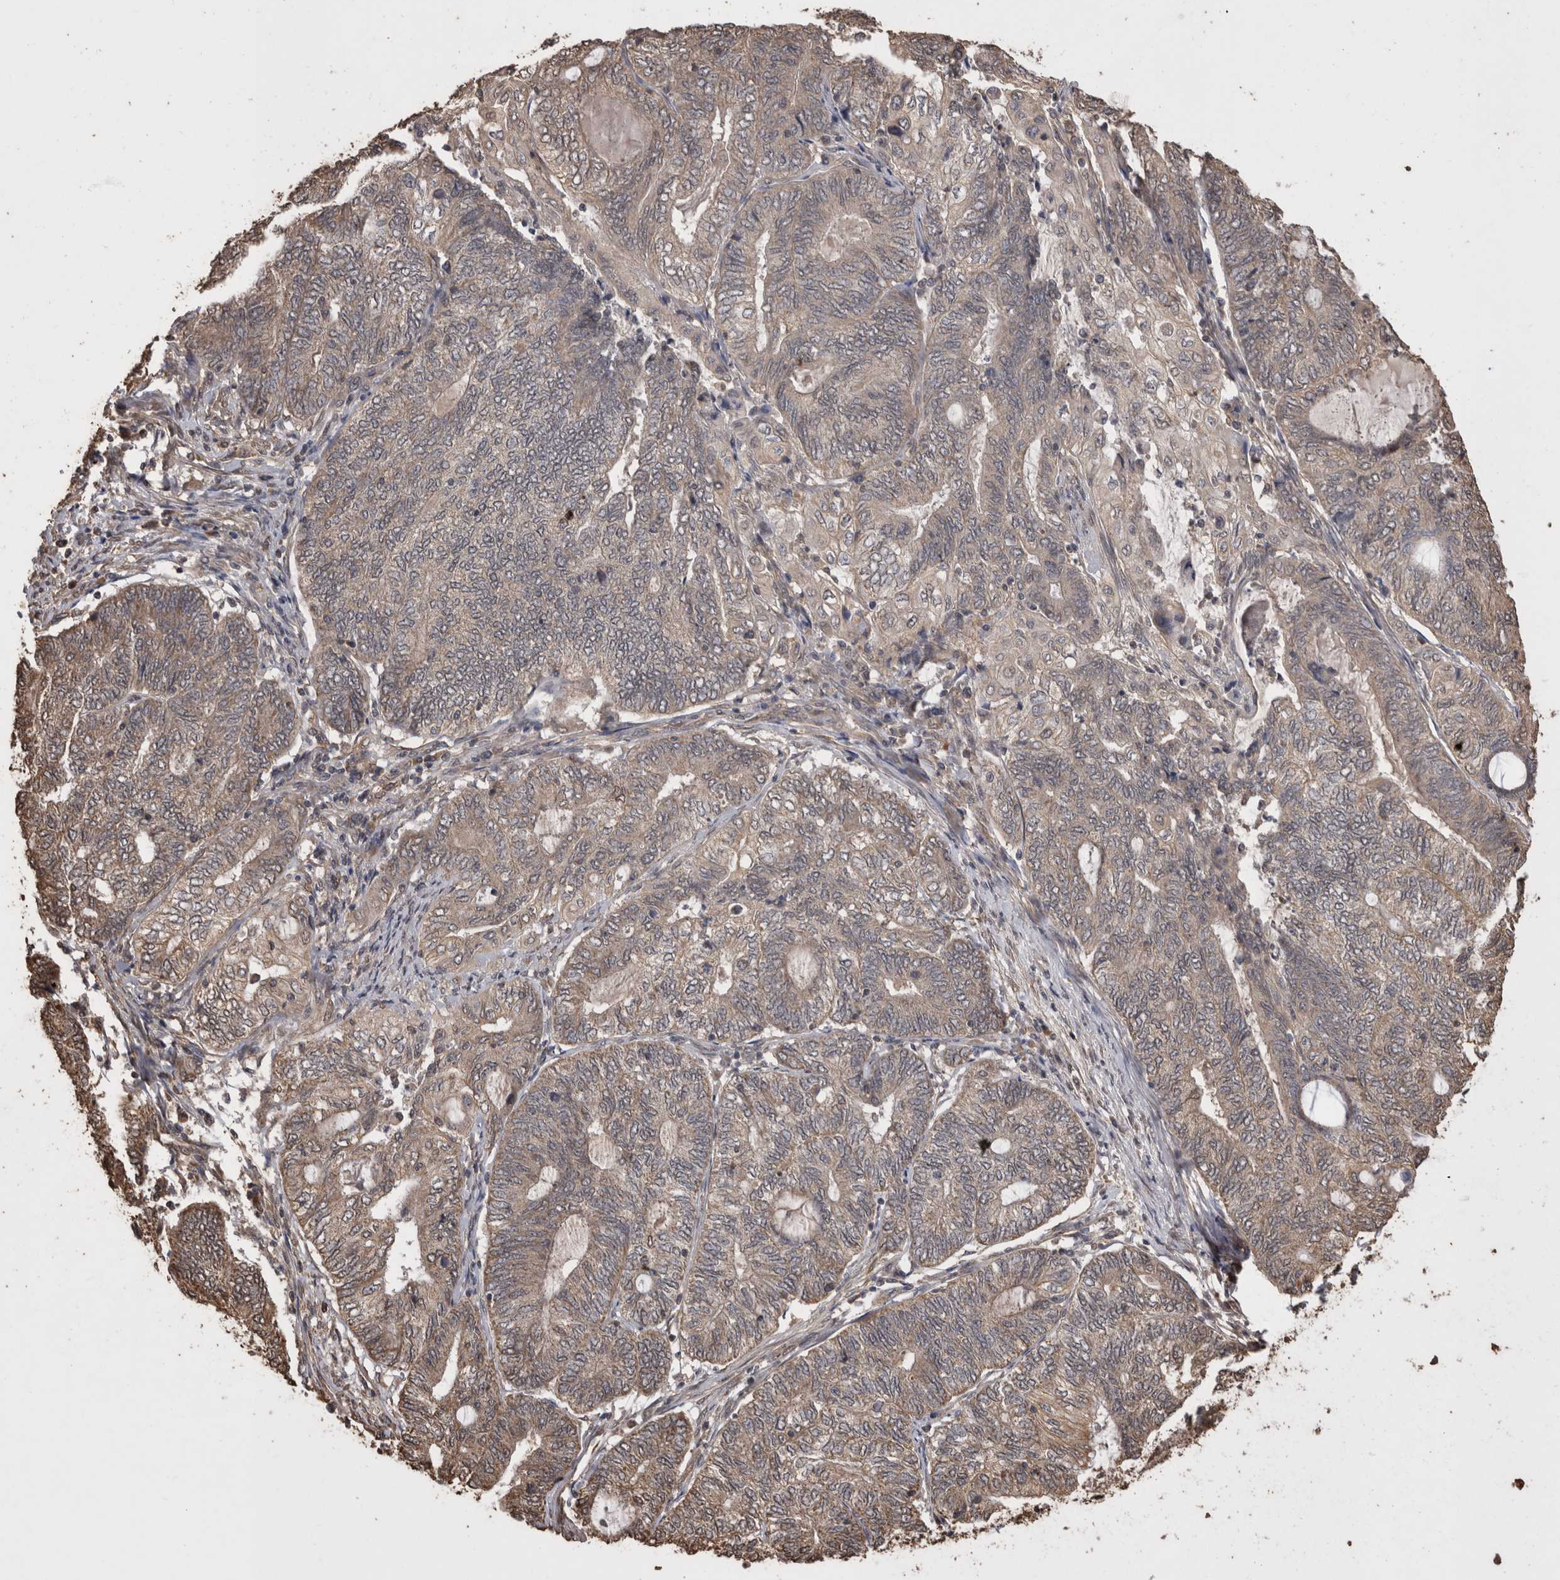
{"staining": {"intensity": "moderate", "quantity": "25%-75%", "location": "cytoplasmic/membranous"}, "tissue": "endometrial cancer", "cell_type": "Tumor cells", "image_type": "cancer", "snomed": [{"axis": "morphology", "description": "Adenocarcinoma, NOS"}, {"axis": "topography", "description": "Uterus"}, {"axis": "topography", "description": "Endometrium"}], "caption": "Human endometrial cancer stained with a protein marker demonstrates moderate staining in tumor cells.", "gene": "SOCS5", "patient": {"sex": "female", "age": 70}}